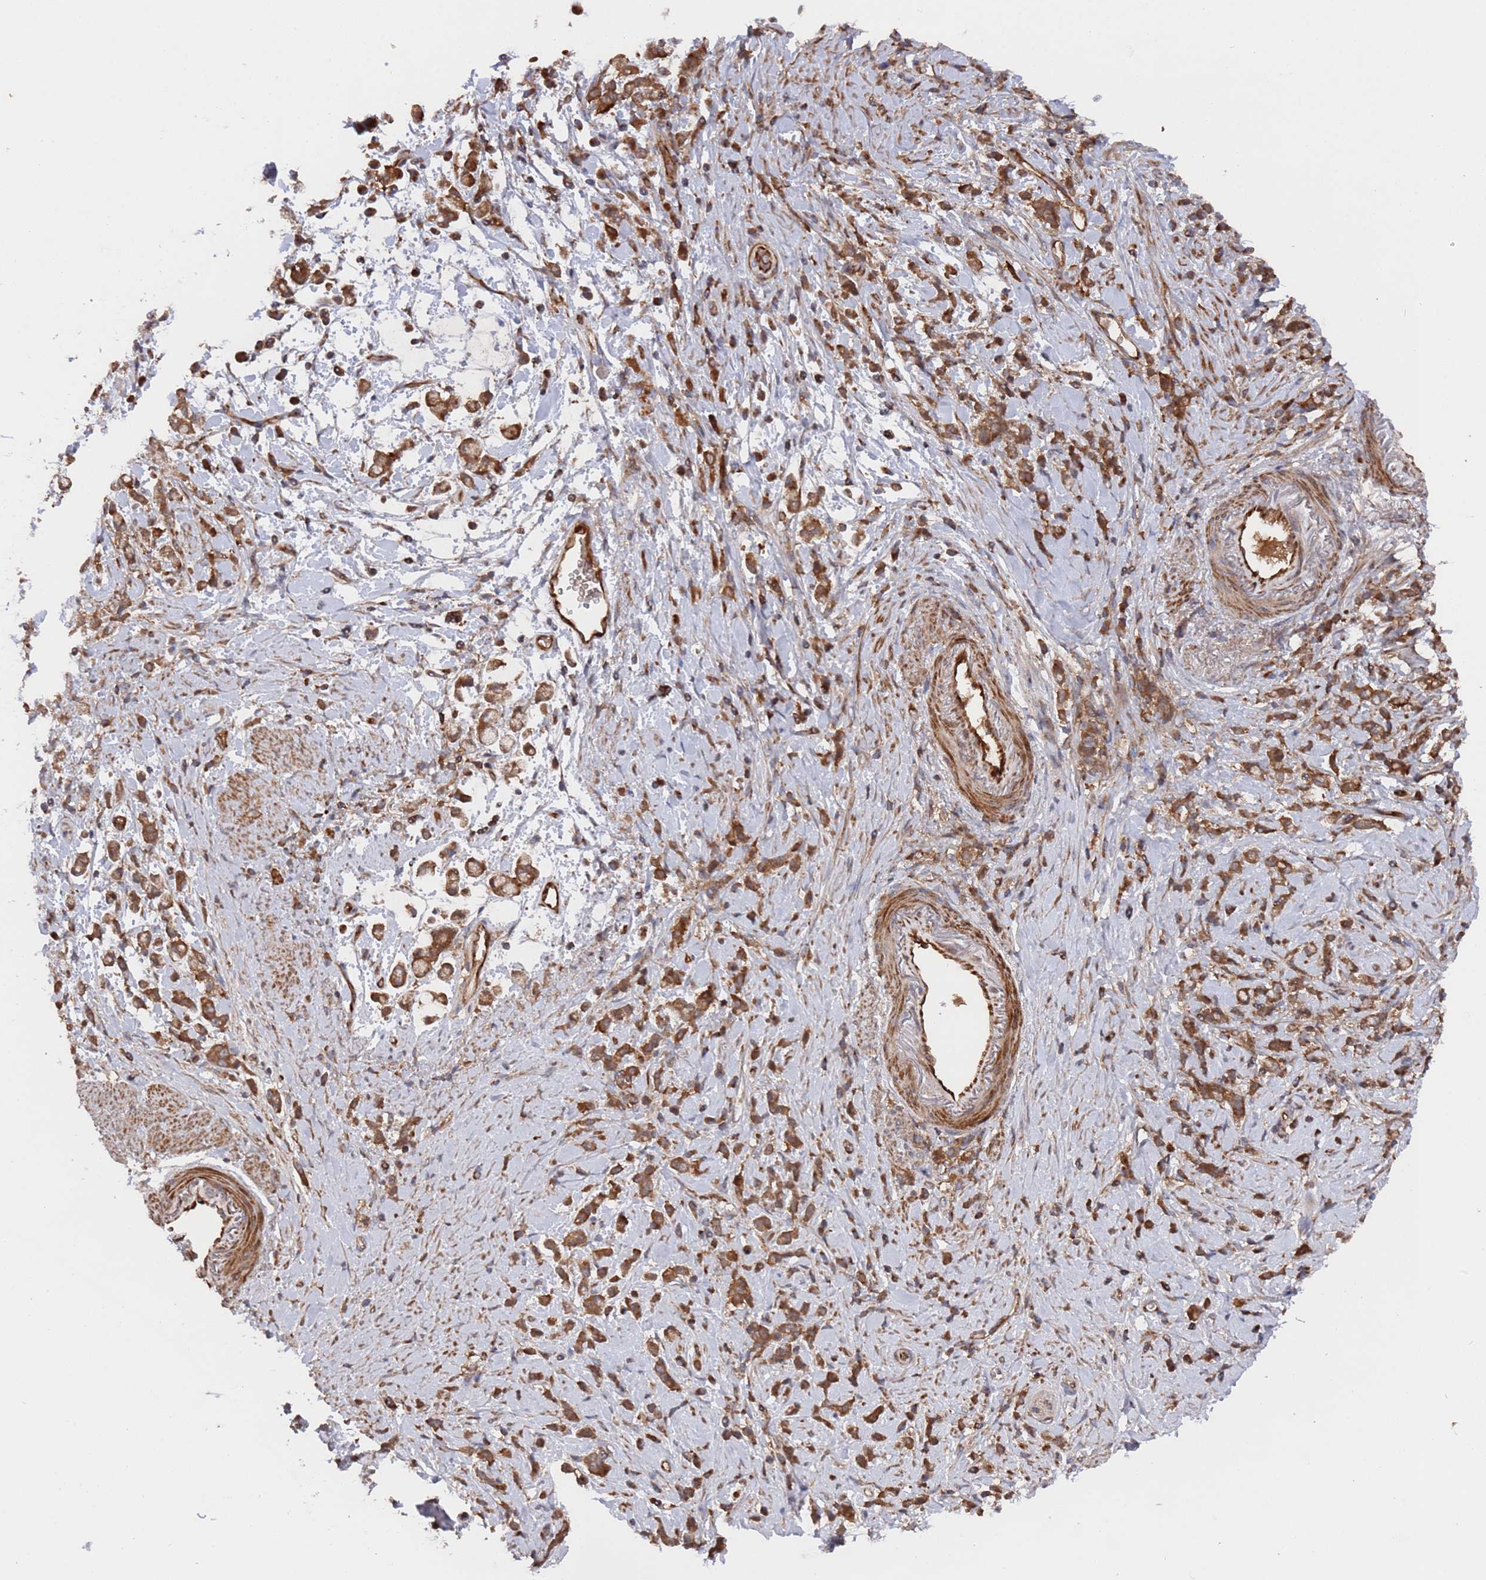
{"staining": {"intensity": "strong", "quantity": ">75%", "location": "cytoplasmic/membranous"}, "tissue": "stomach cancer", "cell_type": "Tumor cells", "image_type": "cancer", "snomed": [{"axis": "morphology", "description": "Adenocarcinoma, NOS"}, {"axis": "topography", "description": "Stomach"}], "caption": "IHC image of neoplastic tissue: stomach cancer (adenocarcinoma) stained using immunohistochemistry (IHC) exhibits high levels of strong protein expression localized specifically in the cytoplasmic/membranous of tumor cells, appearing as a cytoplasmic/membranous brown color.", "gene": "DDX60", "patient": {"sex": "female", "age": 60}}